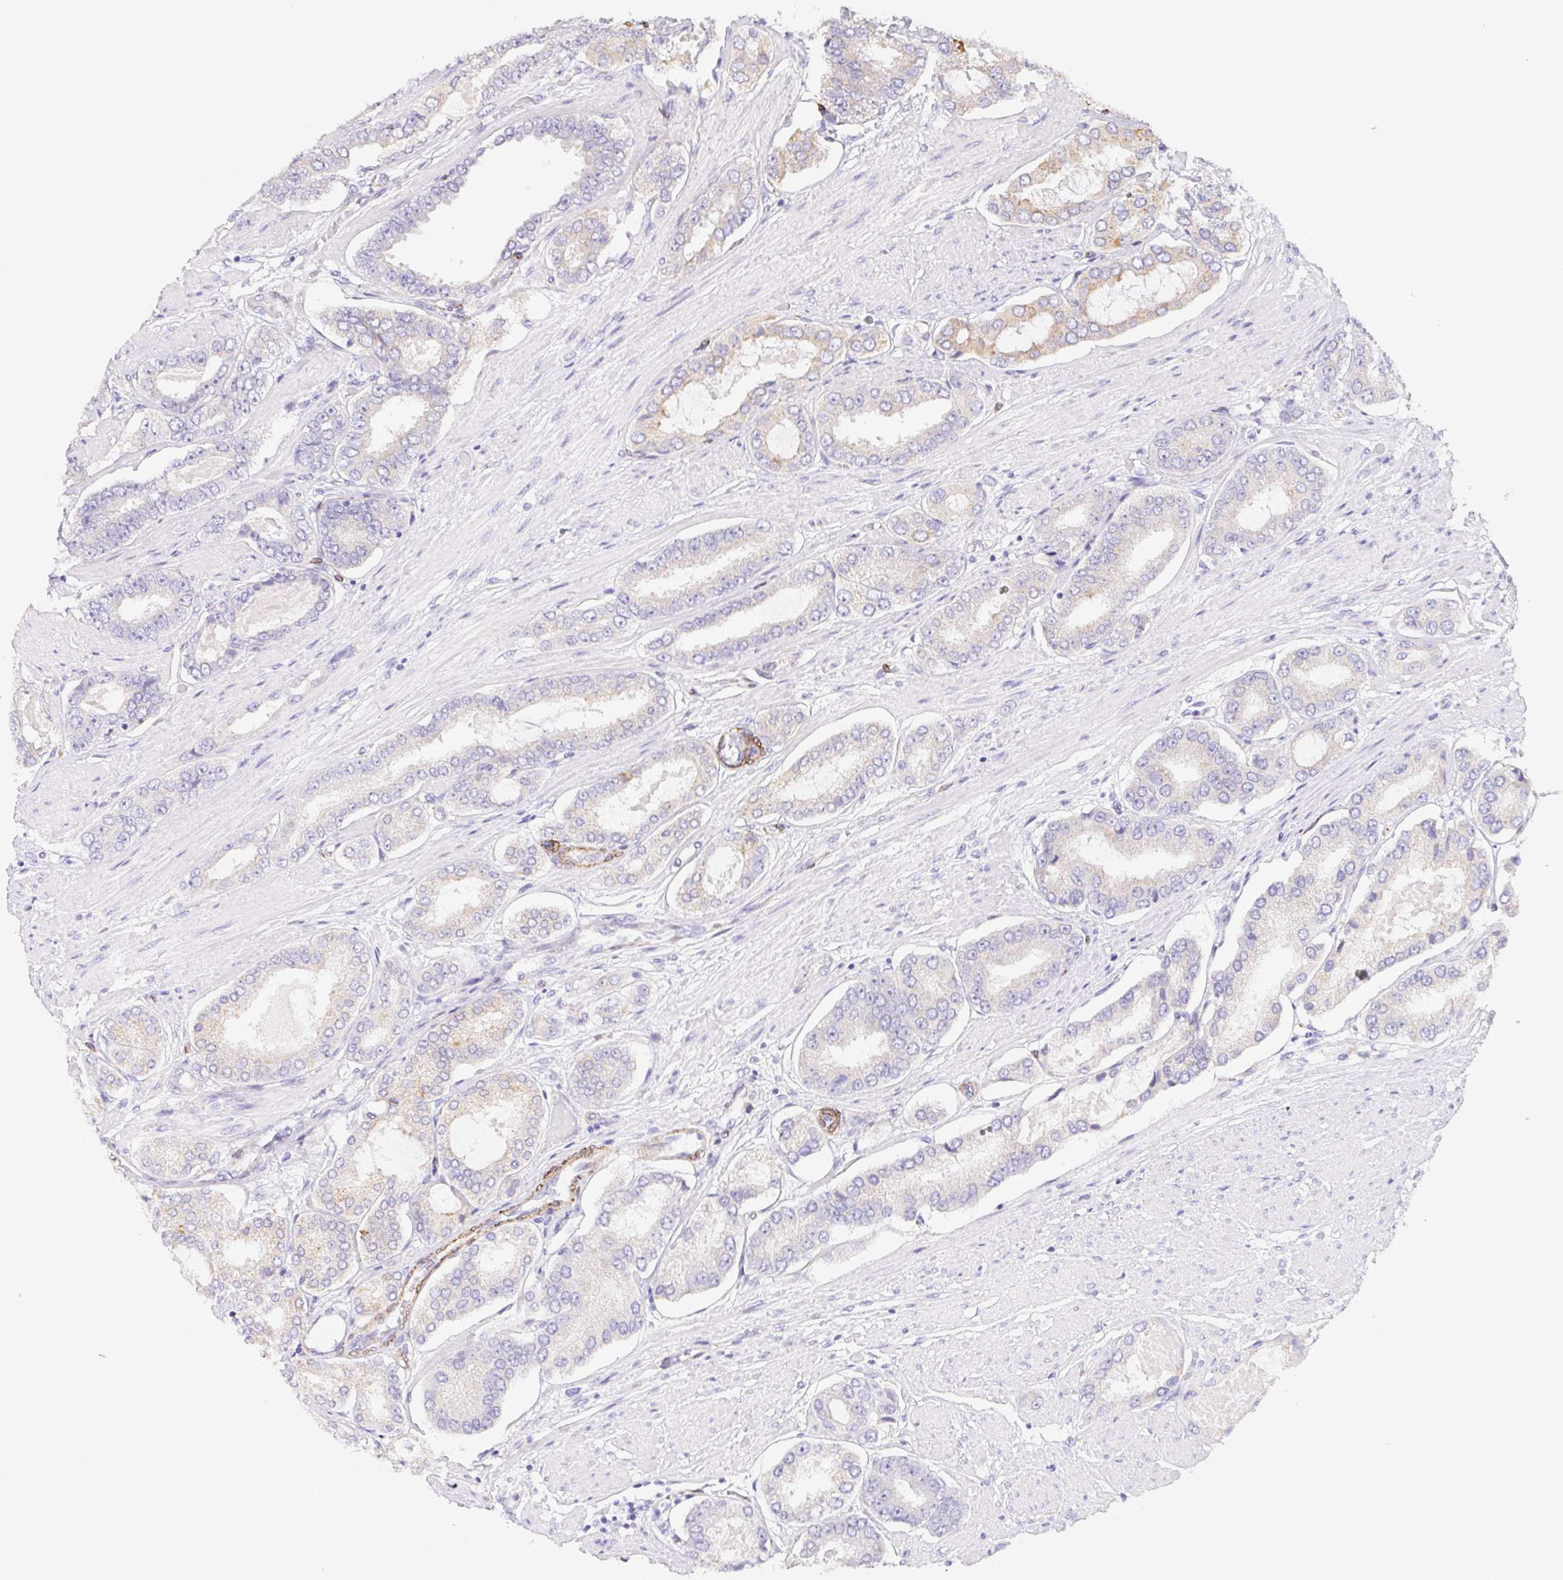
{"staining": {"intensity": "weak", "quantity": "<25%", "location": "cytoplasmic/membranous"}, "tissue": "prostate cancer", "cell_type": "Tumor cells", "image_type": "cancer", "snomed": [{"axis": "morphology", "description": "Adenocarcinoma, High grade"}, {"axis": "topography", "description": "Prostate"}], "caption": "High magnification brightfield microscopy of prostate high-grade adenocarcinoma stained with DAB (3,3'-diaminobenzidine) (brown) and counterstained with hematoxylin (blue): tumor cells show no significant positivity.", "gene": "HRC", "patient": {"sex": "male", "age": 63}}